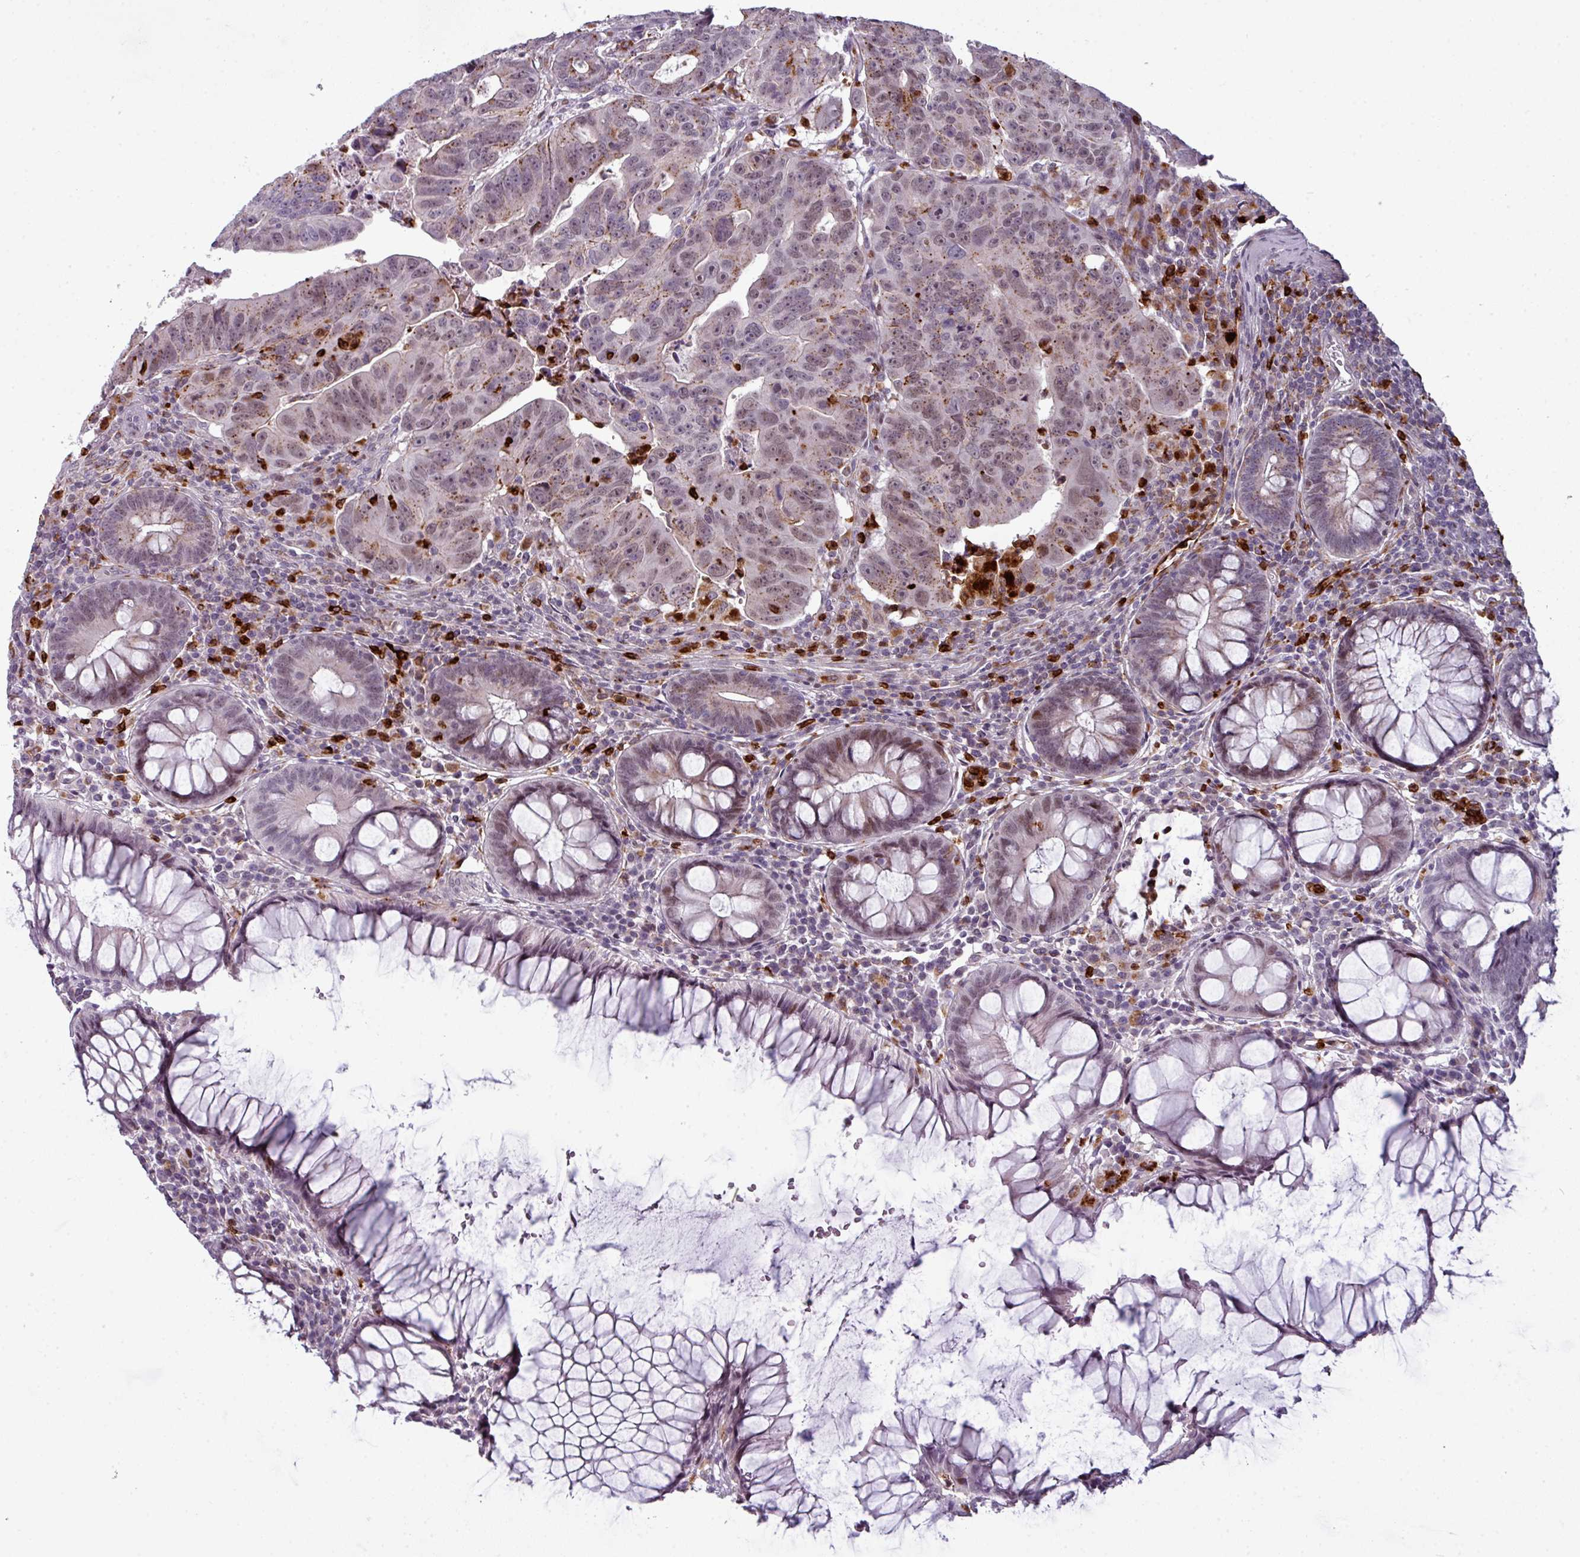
{"staining": {"intensity": "weak", "quantity": "25%-75%", "location": "cytoplasmic/membranous,nuclear"}, "tissue": "colorectal cancer", "cell_type": "Tumor cells", "image_type": "cancer", "snomed": [{"axis": "morphology", "description": "Adenocarcinoma, NOS"}, {"axis": "topography", "description": "Rectum"}], "caption": "Tumor cells reveal low levels of weak cytoplasmic/membranous and nuclear staining in approximately 25%-75% of cells in human adenocarcinoma (colorectal).", "gene": "TMEFF1", "patient": {"sex": "male", "age": 69}}